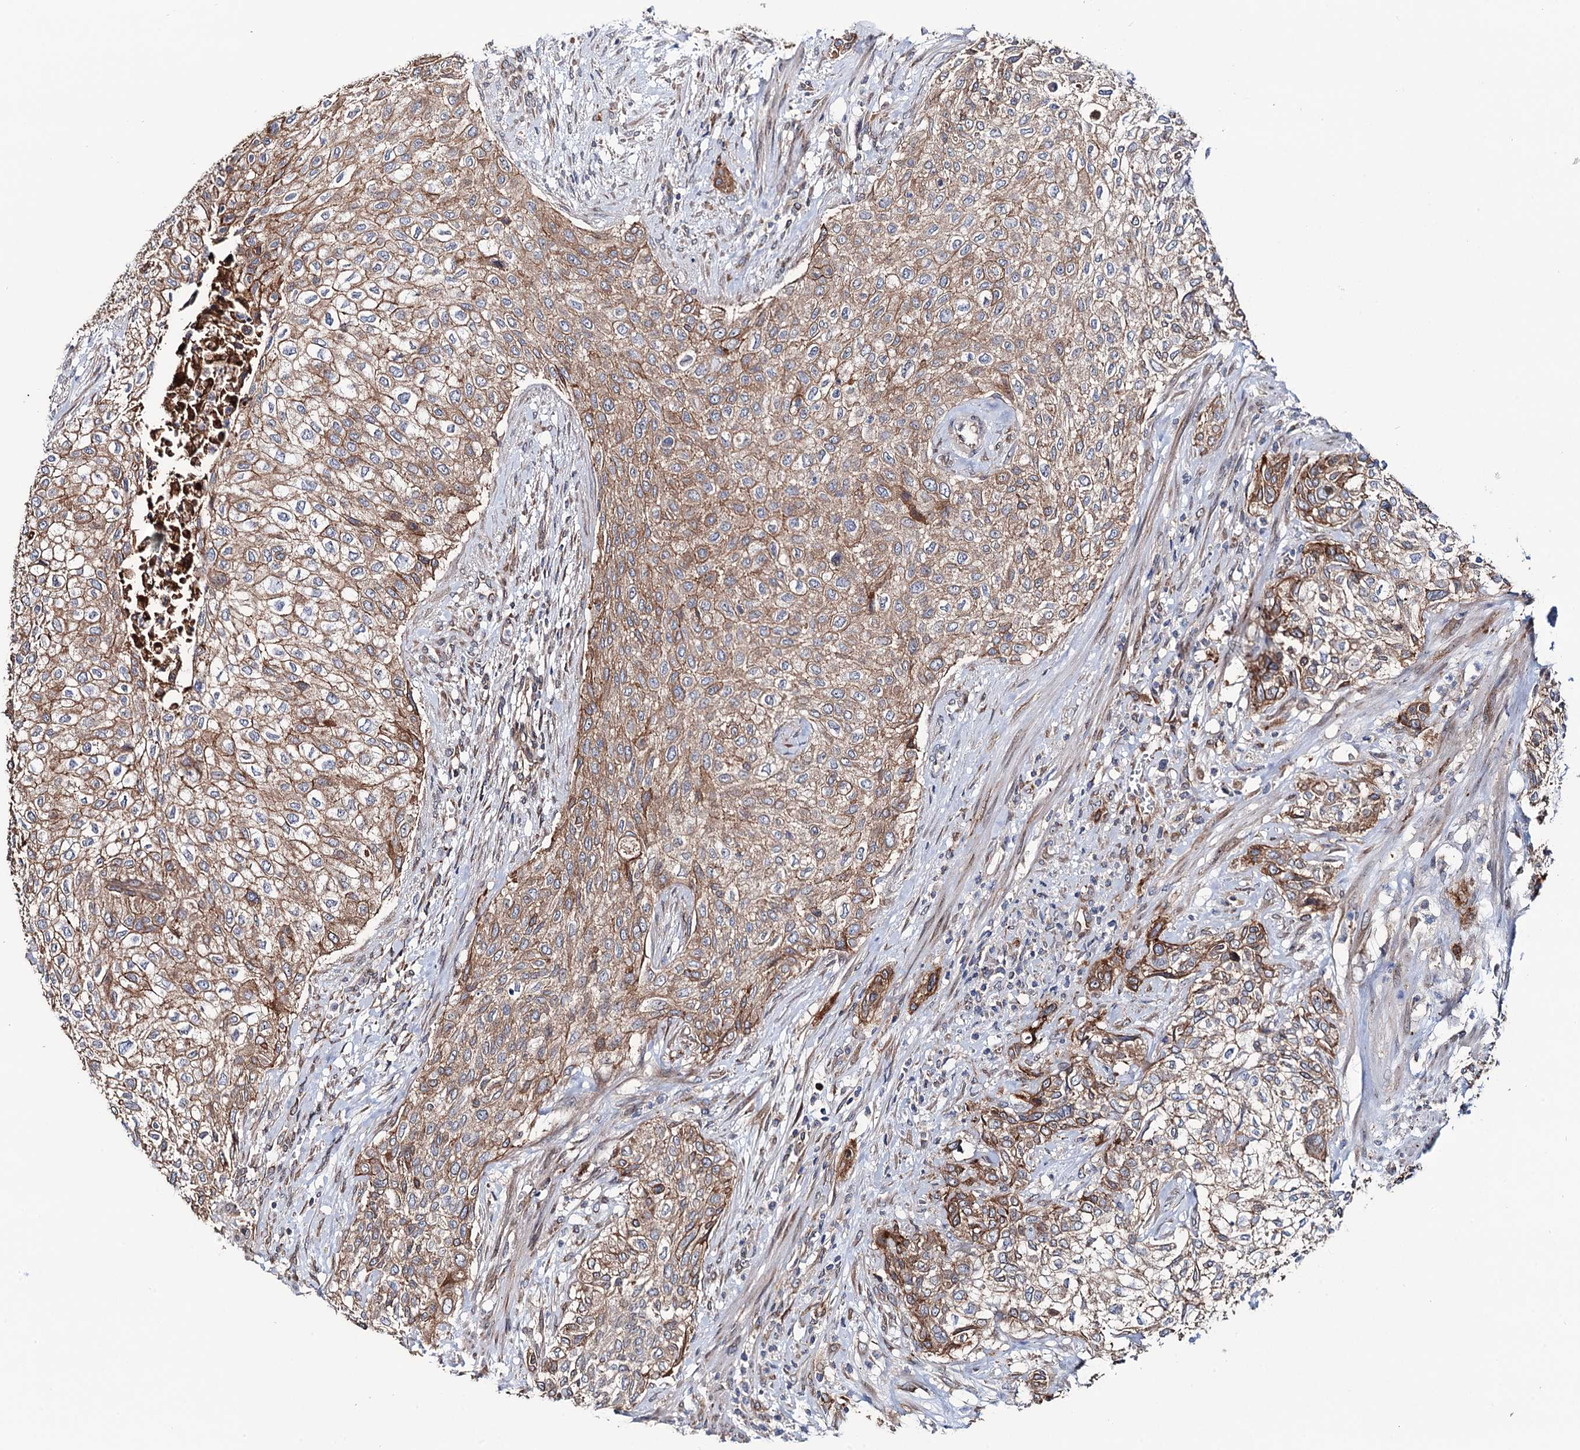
{"staining": {"intensity": "moderate", "quantity": ">75%", "location": "cytoplasmic/membranous"}, "tissue": "urothelial cancer", "cell_type": "Tumor cells", "image_type": "cancer", "snomed": [{"axis": "morphology", "description": "Normal tissue, NOS"}, {"axis": "morphology", "description": "Urothelial carcinoma, NOS"}, {"axis": "topography", "description": "Urinary bladder"}, {"axis": "topography", "description": "Peripheral nerve tissue"}], "caption": "There is medium levels of moderate cytoplasmic/membranous staining in tumor cells of transitional cell carcinoma, as demonstrated by immunohistochemical staining (brown color).", "gene": "PTDSS2", "patient": {"sex": "male", "age": 35}}